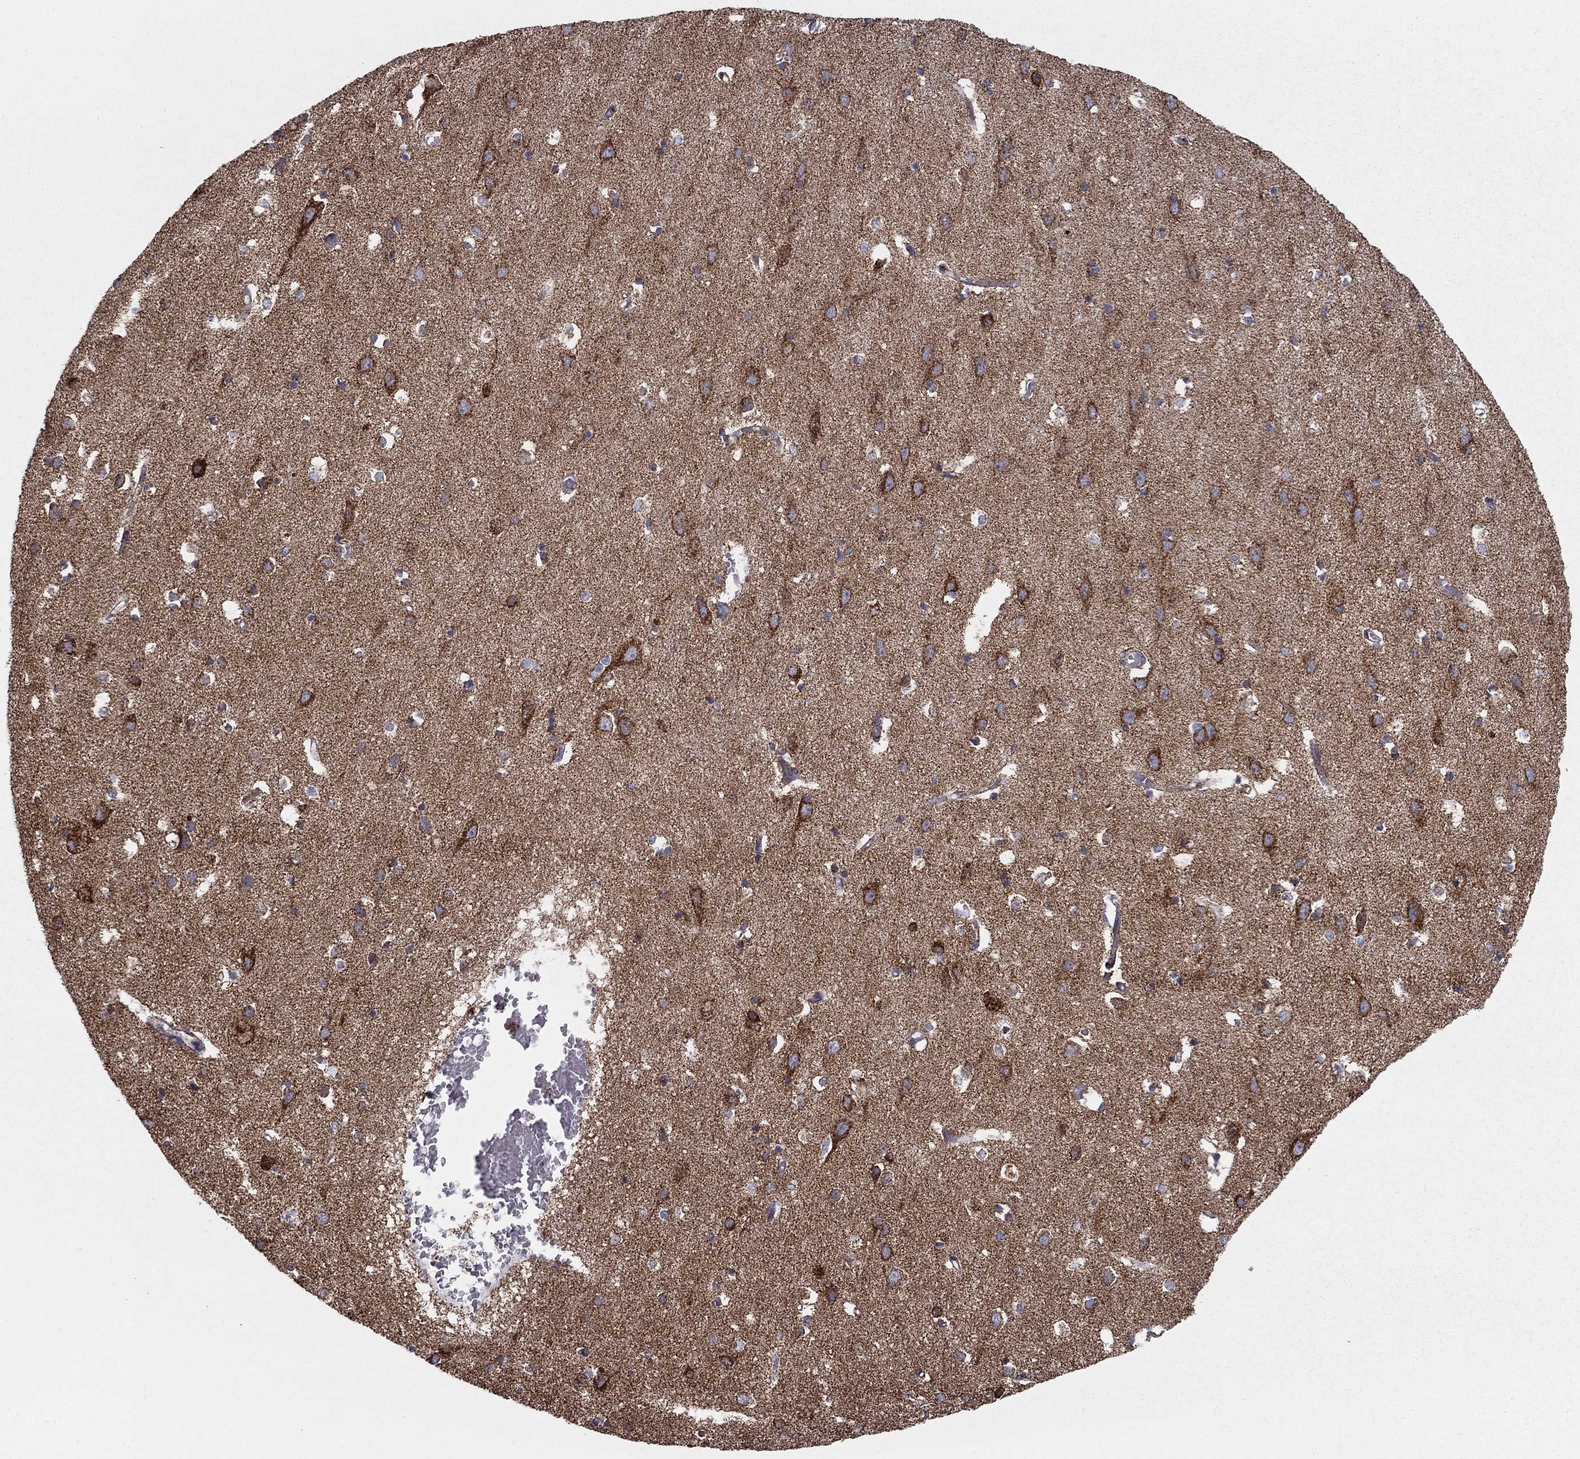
{"staining": {"intensity": "negative", "quantity": "none", "location": "none"}, "tissue": "cerebral cortex", "cell_type": "Endothelial cells", "image_type": "normal", "snomed": [{"axis": "morphology", "description": "Normal tissue, NOS"}, {"axis": "topography", "description": "Cerebral cortex"}], "caption": "The immunohistochemistry (IHC) photomicrograph has no significant positivity in endothelial cells of cerebral cortex.", "gene": "NDUFV1", "patient": {"sex": "male", "age": 70}}